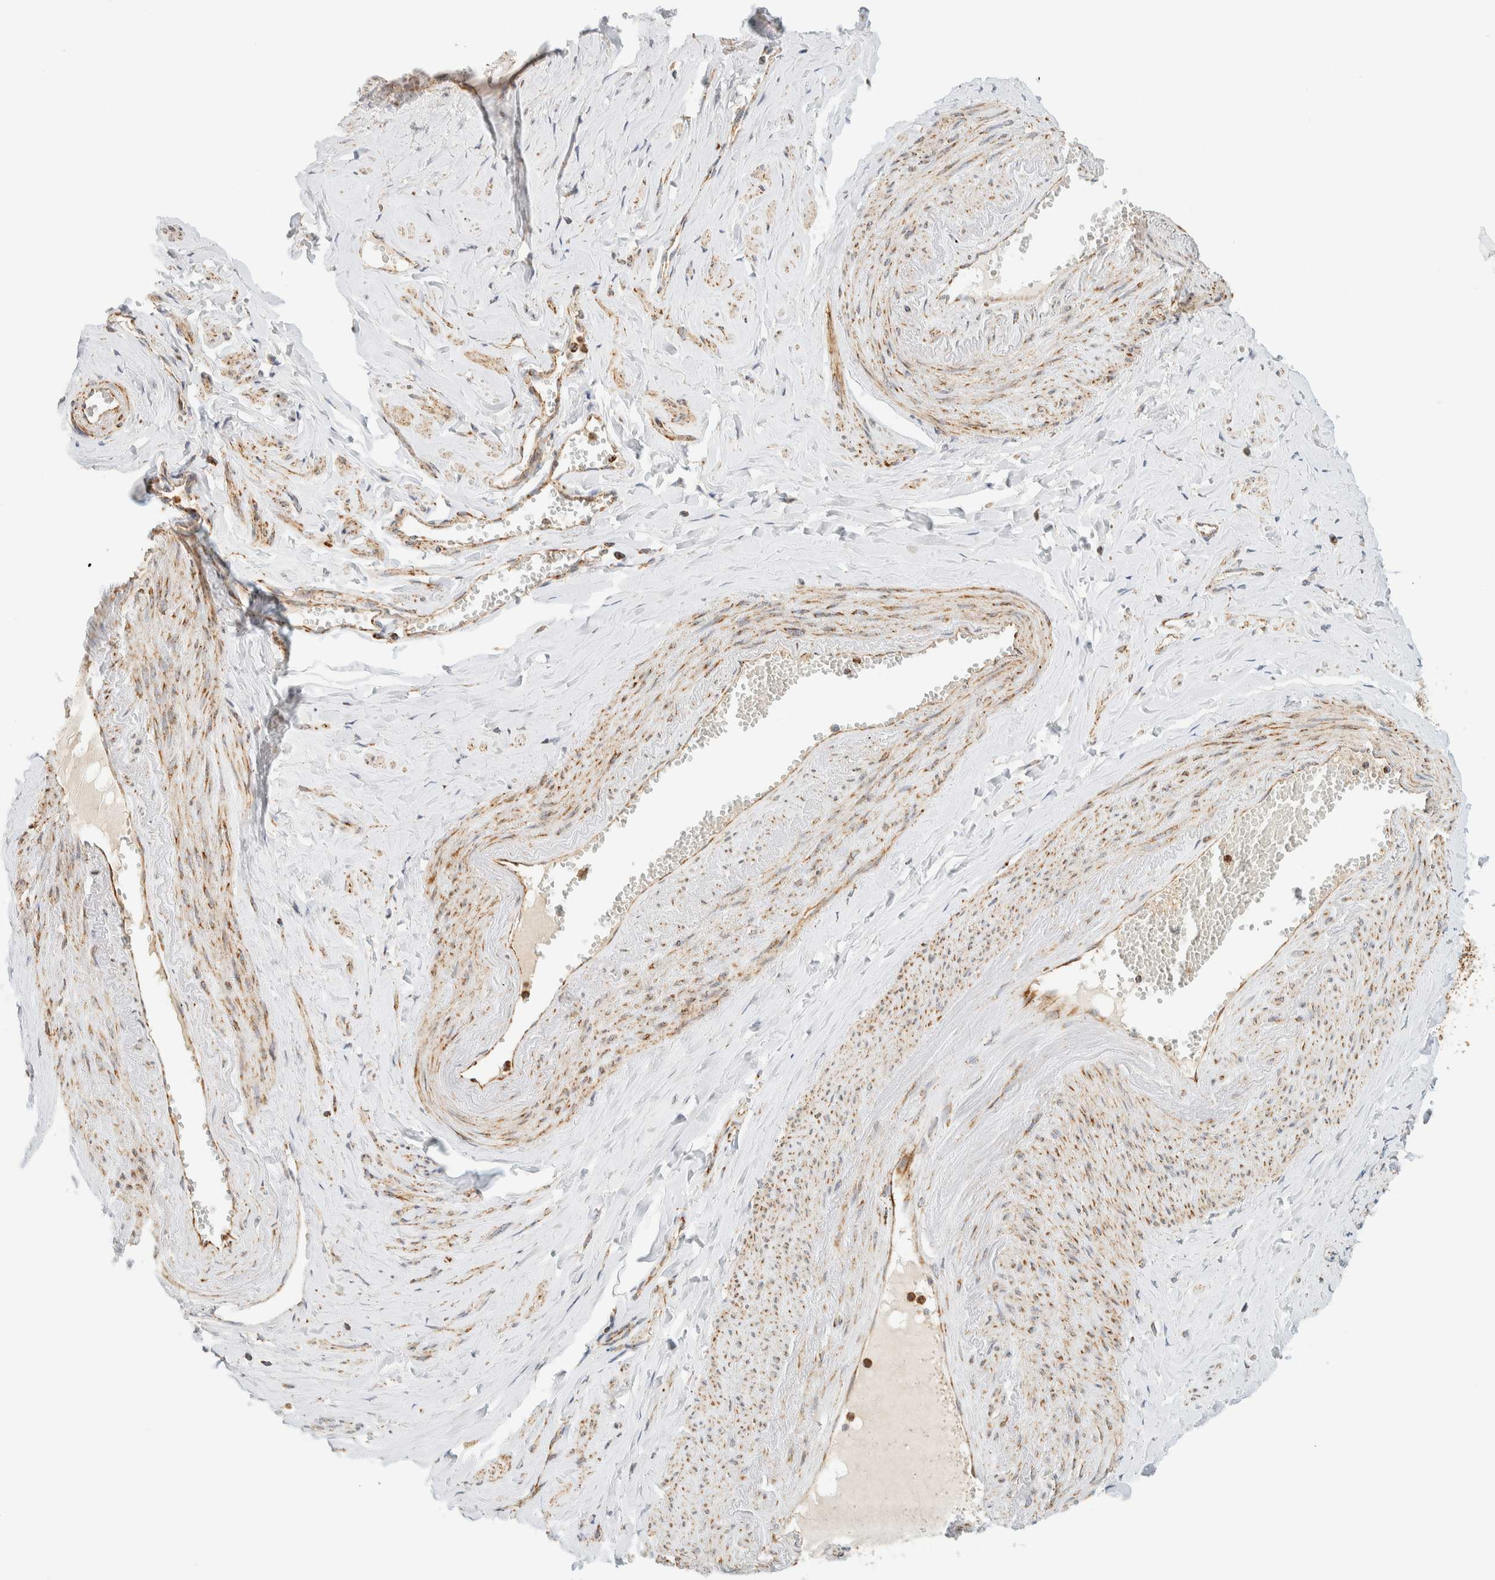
{"staining": {"intensity": "weak", "quantity": ">75%", "location": "cytoplasmic/membranous"}, "tissue": "adipose tissue", "cell_type": "Adipocytes", "image_type": "normal", "snomed": [{"axis": "morphology", "description": "Normal tissue, NOS"}, {"axis": "topography", "description": "Vascular tissue"}, {"axis": "topography", "description": "Fallopian tube"}, {"axis": "topography", "description": "Ovary"}], "caption": "The photomicrograph exhibits staining of unremarkable adipose tissue, revealing weak cytoplasmic/membranous protein positivity (brown color) within adipocytes. Using DAB (3,3'-diaminobenzidine) (brown) and hematoxylin (blue) stains, captured at high magnification using brightfield microscopy.", "gene": "KIFAP3", "patient": {"sex": "female", "age": 67}}